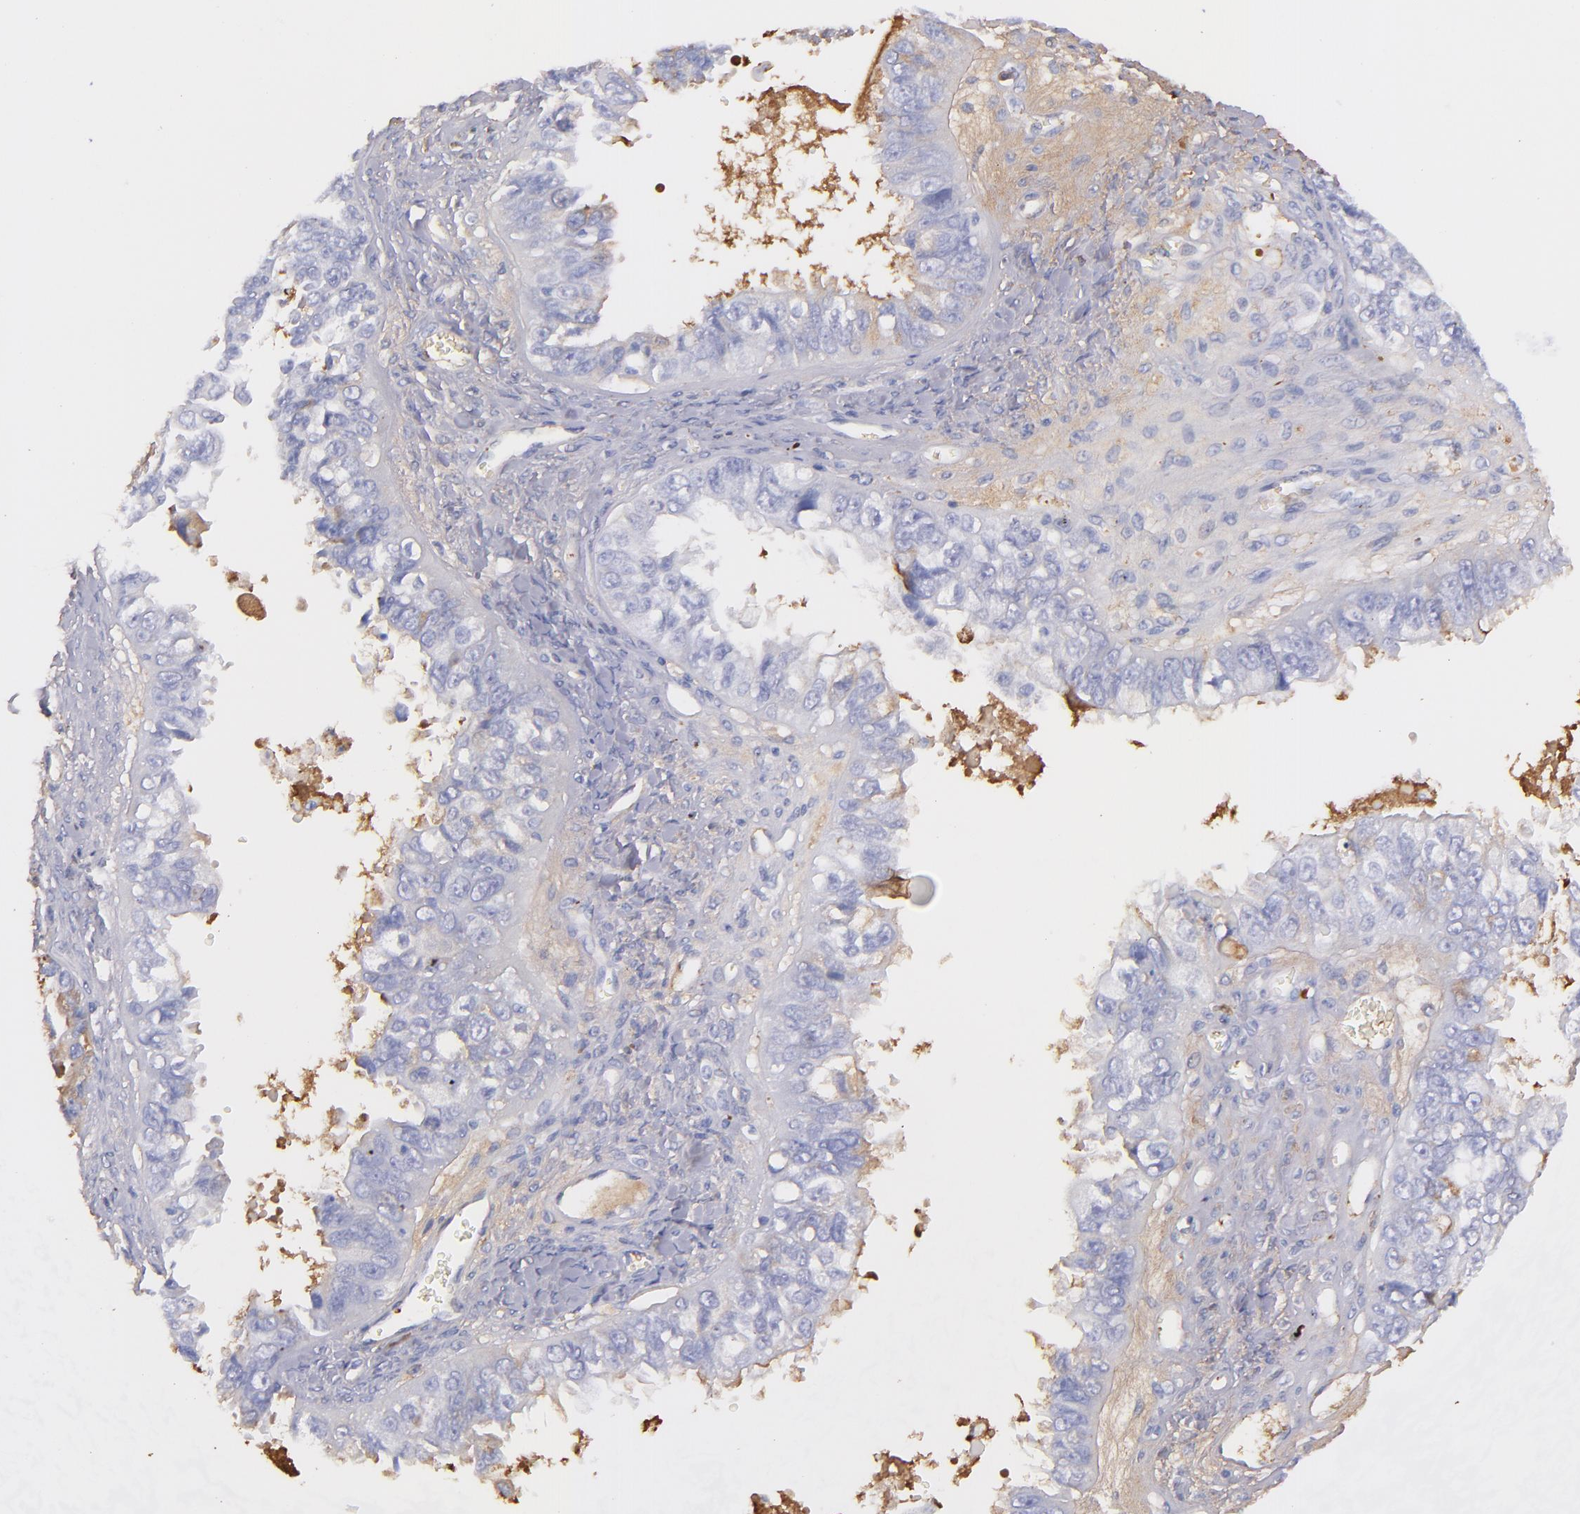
{"staining": {"intensity": "negative", "quantity": "none", "location": "none"}, "tissue": "ovarian cancer", "cell_type": "Tumor cells", "image_type": "cancer", "snomed": [{"axis": "morphology", "description": "Carcinoma, endometroid"}, {"axis": "topography", "description": "Ovary"}], "caption": "This is a photomicrograph of IHC staining of endometroid carcinoma (ovarian), which shows no positivity in tumor cells.", "gene": "FGB", "patient": {"sex": "female", "age": 85}}